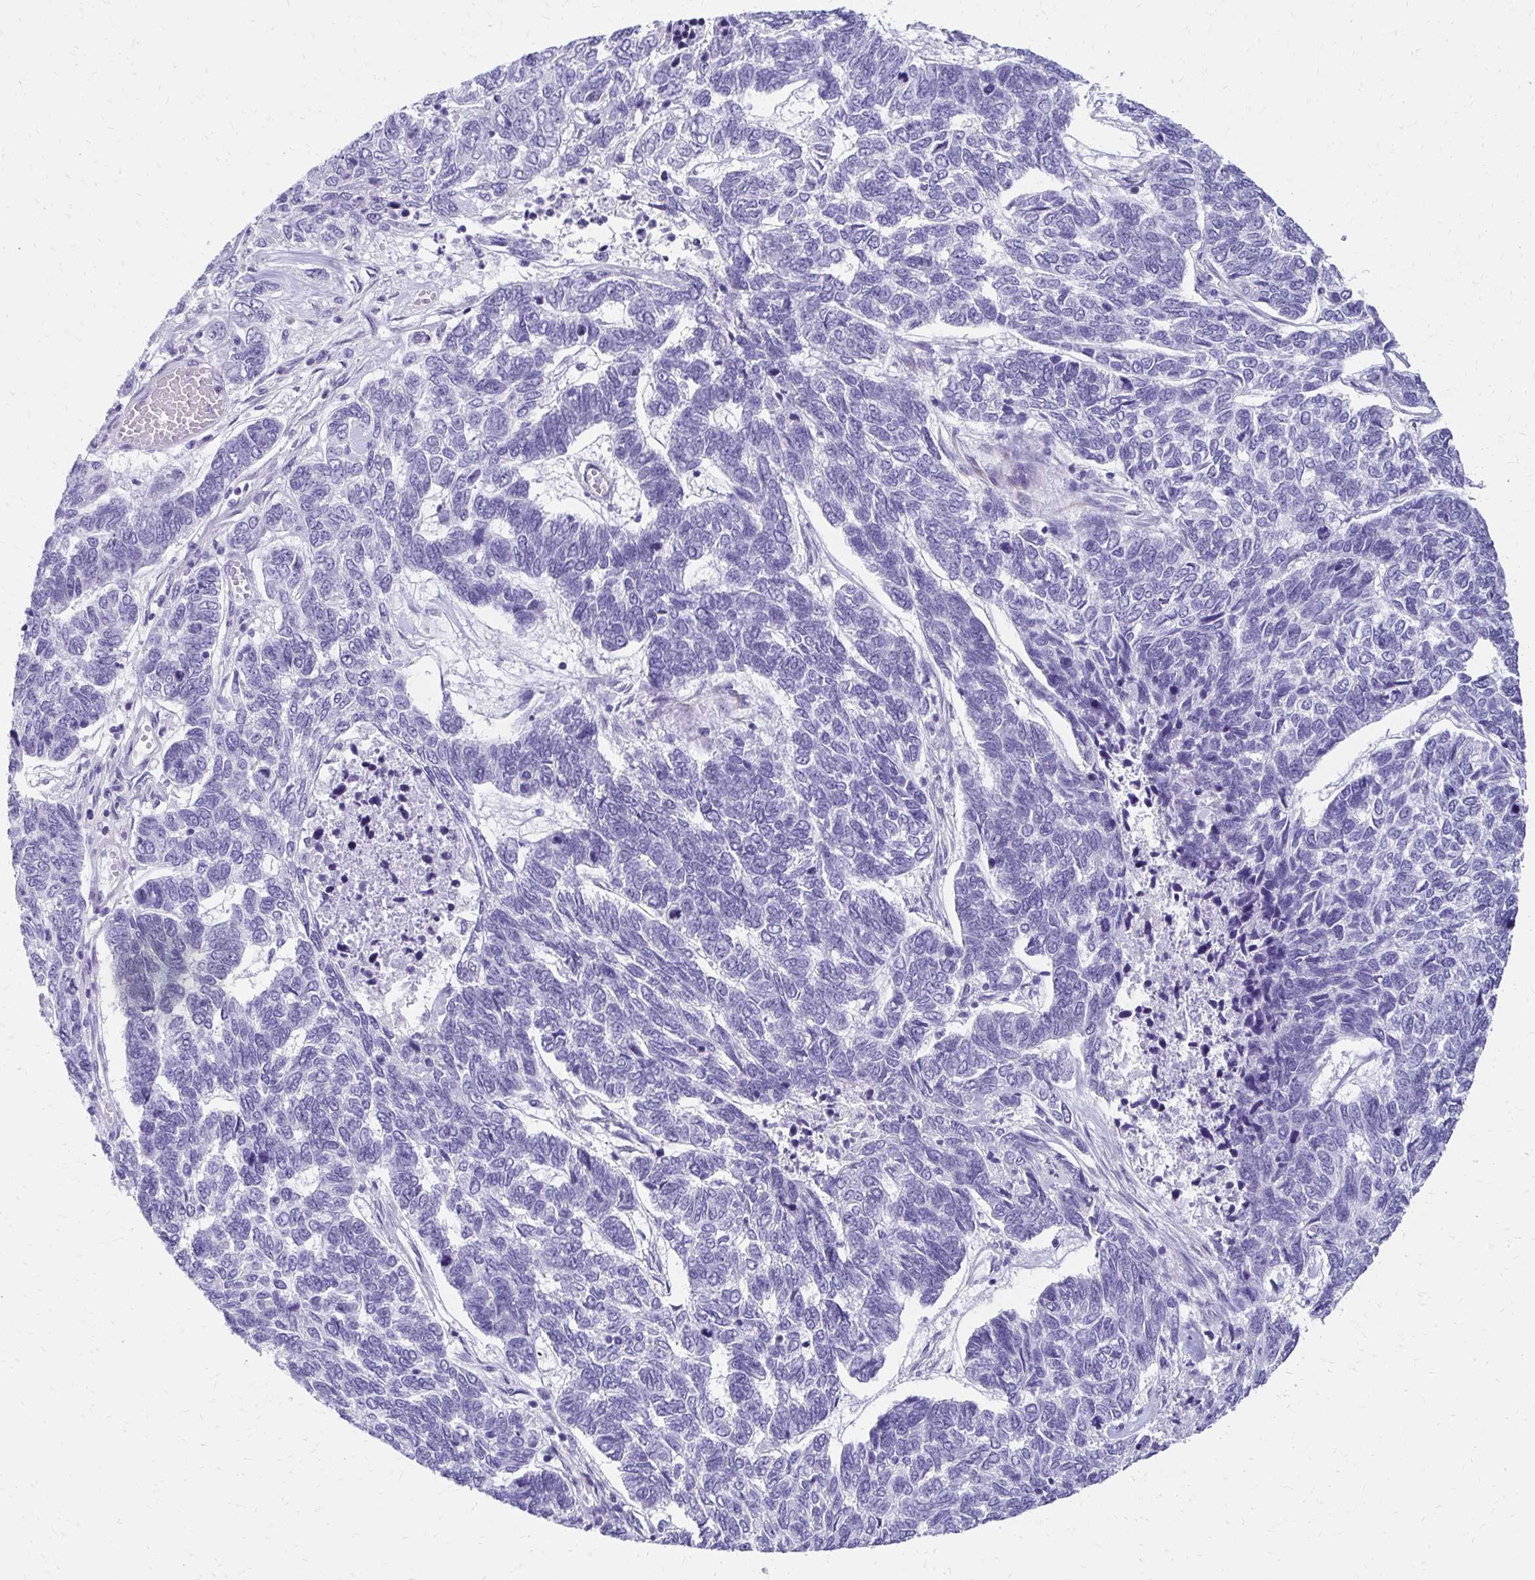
{"staining": {"intensity": "negative", "quantity": "none", "location": "none"}, "tissue": "skin cancer", "cell_type": "Tumor cells", "image_type": "cancer", "snomed": [{"axis": "morphology", "description": "Basal cell carcinoma"}, {"axis": "topography", "description": "Skin"}], "caption": "Tumor cells show no significant protein positivity in basal cell carcinoma (skin). Brightfield microscopy of IHC stained with DAB (3,3'-diaminobenzidine) (brown) and hematoxylin (blue), captured at high magnification.", "gene": "TMEM54", "patient": {"sex": "female", "age": 65}}